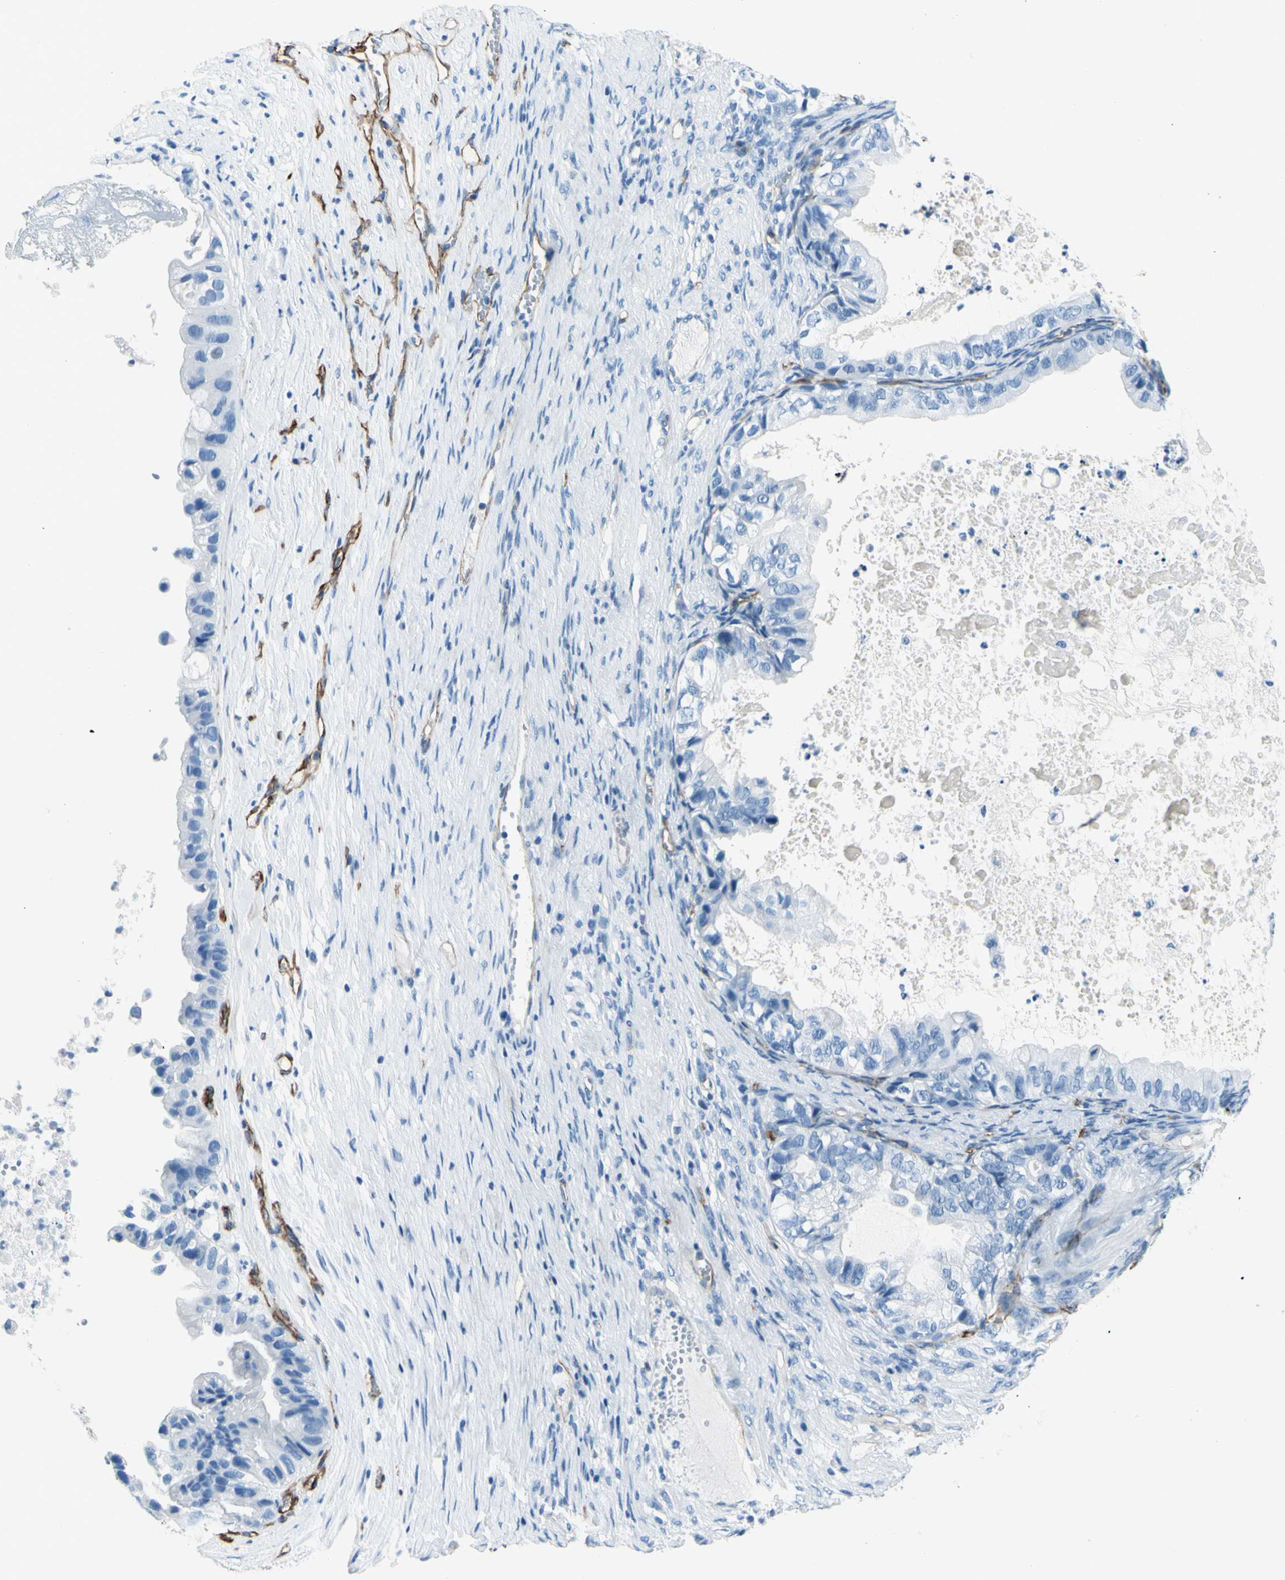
{"staining": {"intensity": "negative", "quantity": "none", "location": "none"}, "tissue": "ovarian cancer", "cell_type": "Tumor cells", "image_type": "cancer", "snomed": [{"axis": "morphology", "description": "Cystadenocarcinoma, mucinous, NOS"}, {"axis": "topography", "description": "Ovary"}], "caption": "The micrograph reveals no staining of tumor cells in ovarian cancer (mucinous cystadenocarcinoma).", "gene": "PTH2R", "patient": {"sex": "female", "age": 80}}